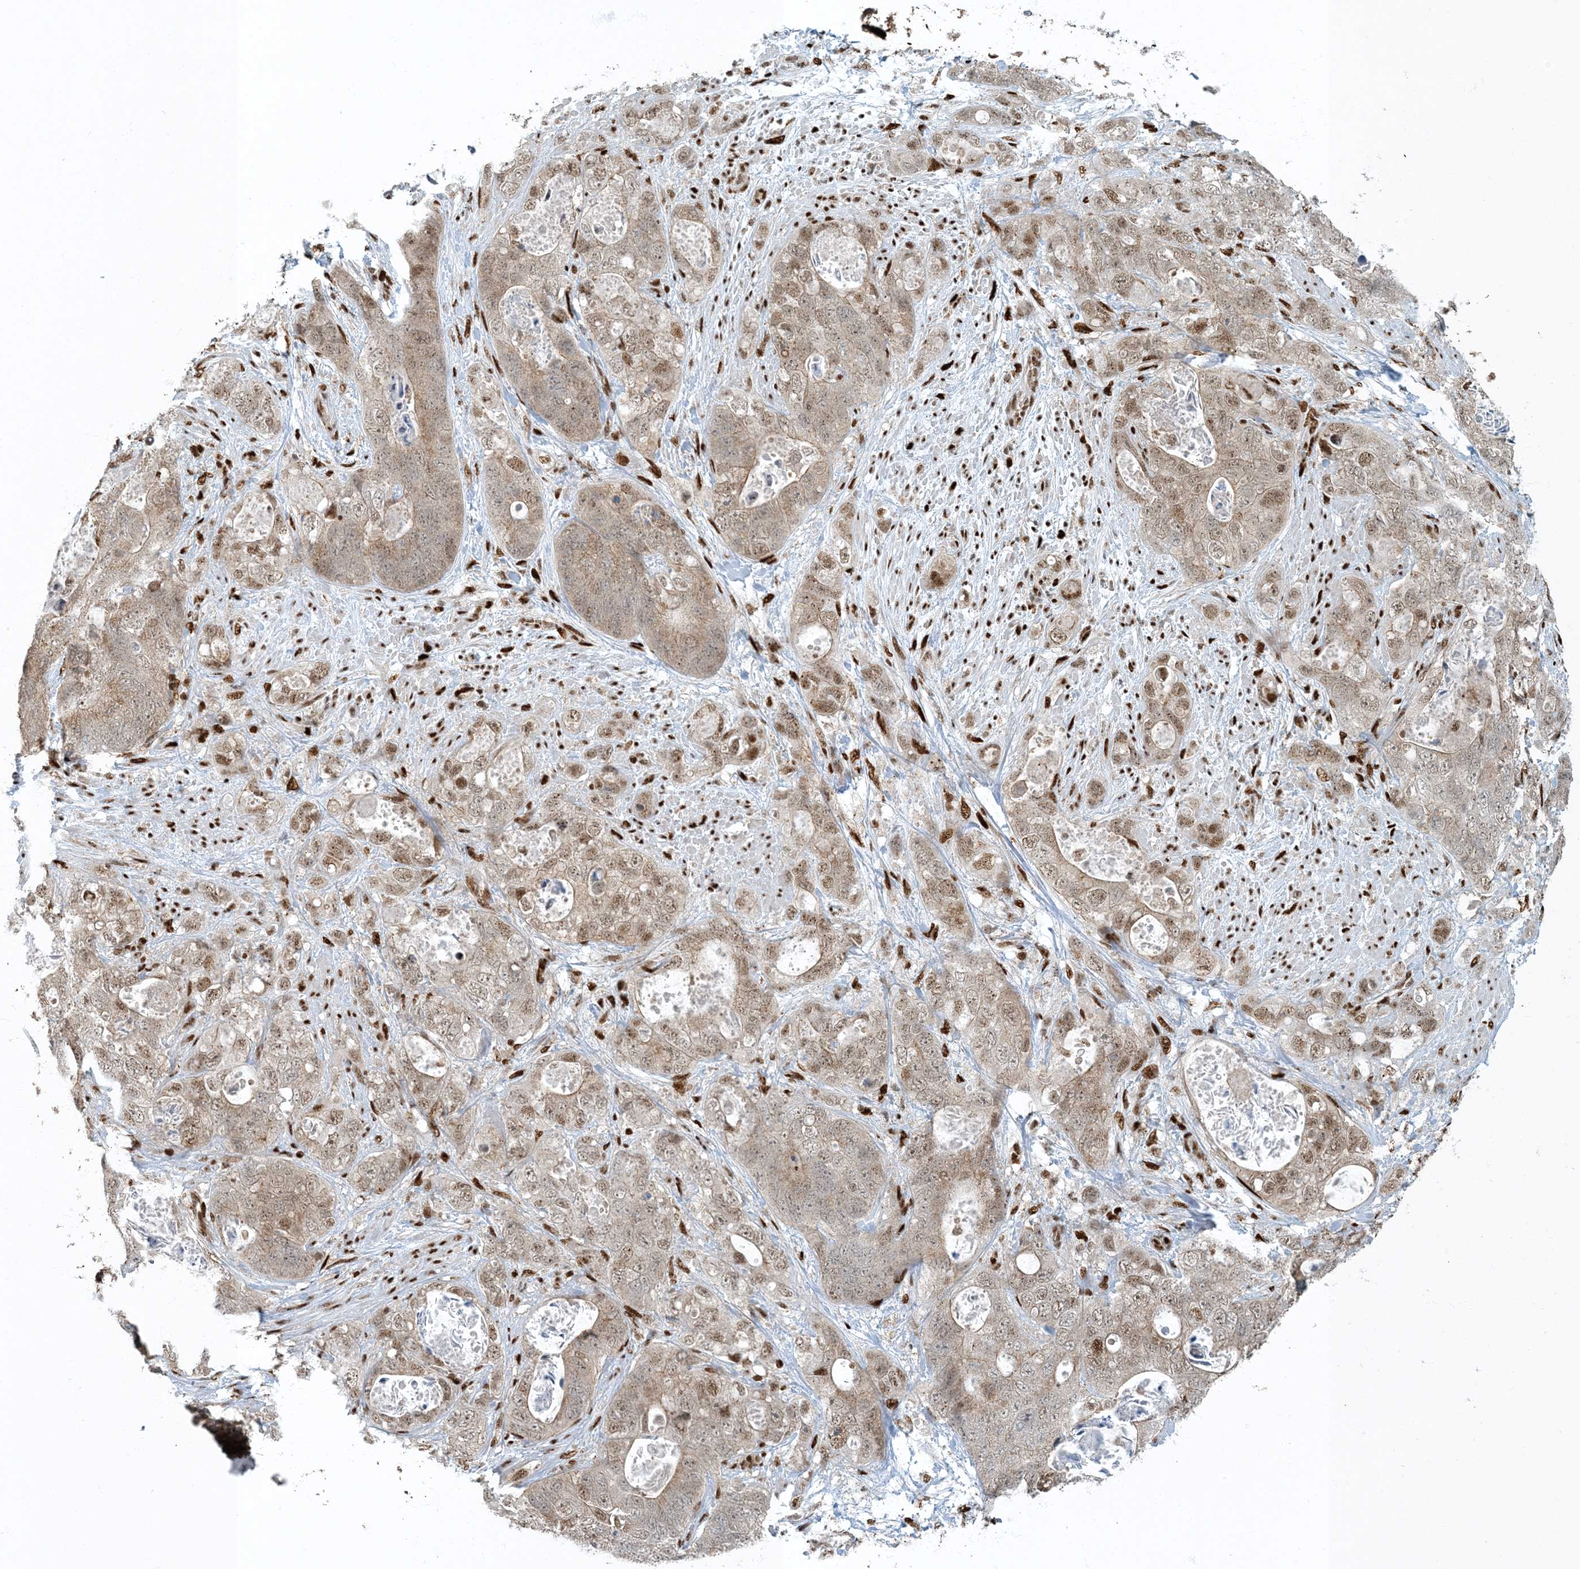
{"staining": {"intensity": "weak", "quantity": "25%-75%", "location": "cytoplasmic/membranous,nuclear"}, "tissue": "stomach cancer", "cell_type": "Tumor cells", "image_type": "cancer", "snomed": [{"axis": "morphology", "description": "Adenocarcinoma, NOS"}, {"axis": "topography", "description": "Stomach"}], "caption": "Immunohistochemical staining of stomach cancer shows low levels of weak cytoplasmic/membranous and nuclear expression in about 25%-75% of tumor cells.", "gene": "MBD1", "patient": {"sex": "female", "age": 89}}